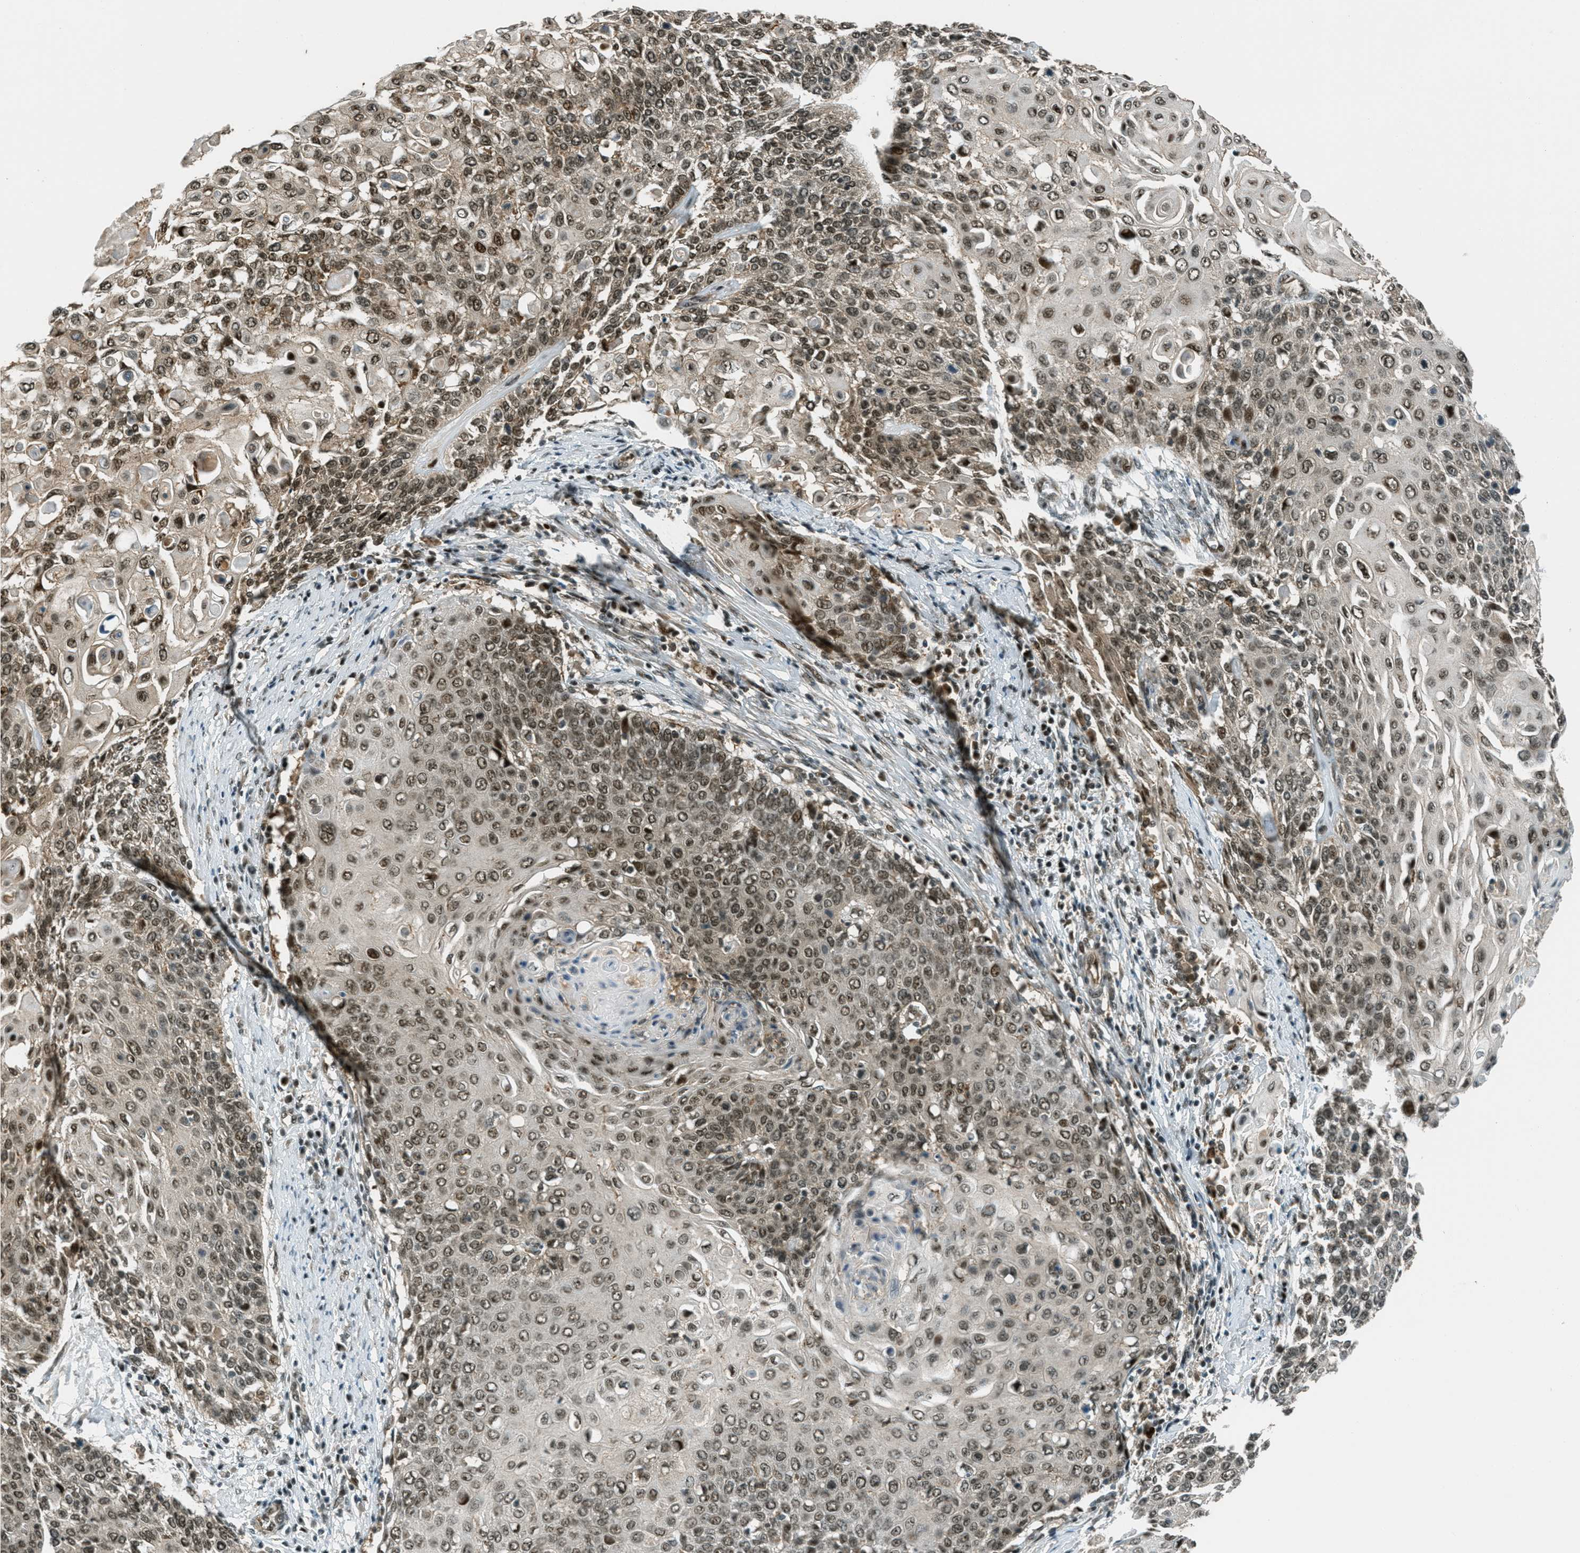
{"staining": {"intensity": "moderate", "quantity": ">75%", "location": "nuclear"}, "tissue": "cervical cancer", "cell_type": "Tumor cells", "image_type": "cancer", "snomed": [{"axis": "morphology", "description": "Squamous cell carcinoma, NOS"}, {"axis": "topography", "description": "Cervix"}], "caption": "High-magnification brightfield microscopy of squamous cell carcinoma (cervical) stained with DAB (3,3'-diaminobenzidine) (brown) and counterstained with hematoxylin (blue). tumor cells exhibit moderate nuclear positivity is appreciated in approximately>75% of cells.", "gene": "FOXM1", "patient": {"sex": "female", "age": 39}}